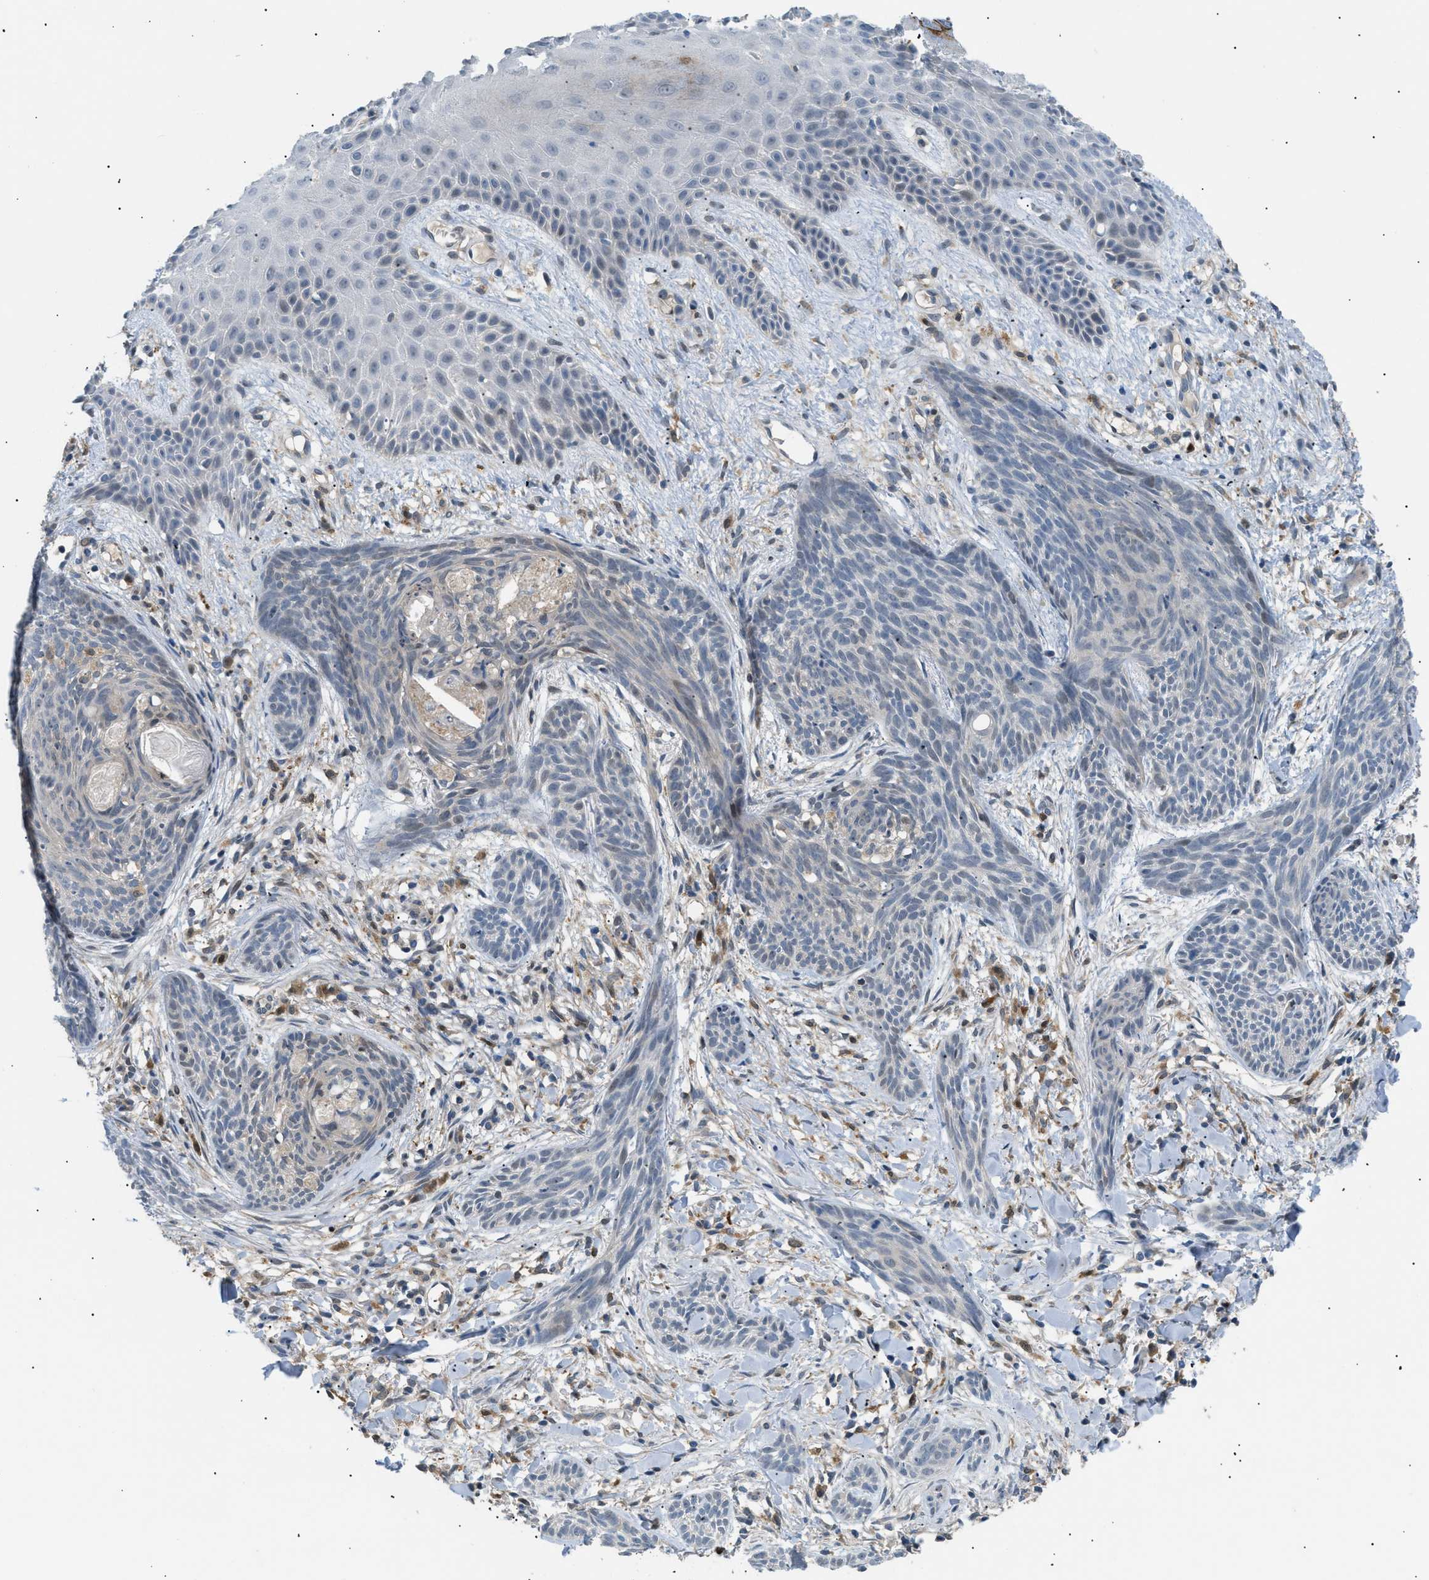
{"staining": {"intensity": "negative", "quantity": "none", "location": "none"}, "tissue": "skin cancer", "cell_type": "Tumor cells", "image_type": "cancer", "snomed": [{"axis": "morphology", "description": "Basal cell carcinoma"}, {"axis": "topography", "description": "Skin"}], "caption": "The histopathology image shows no staining of tumor cells in skin basal cell carcinoma. Nuclei are stained in blue.", "gene": "AKR1A1", "patient": {"sex": "female", "age": 59}}